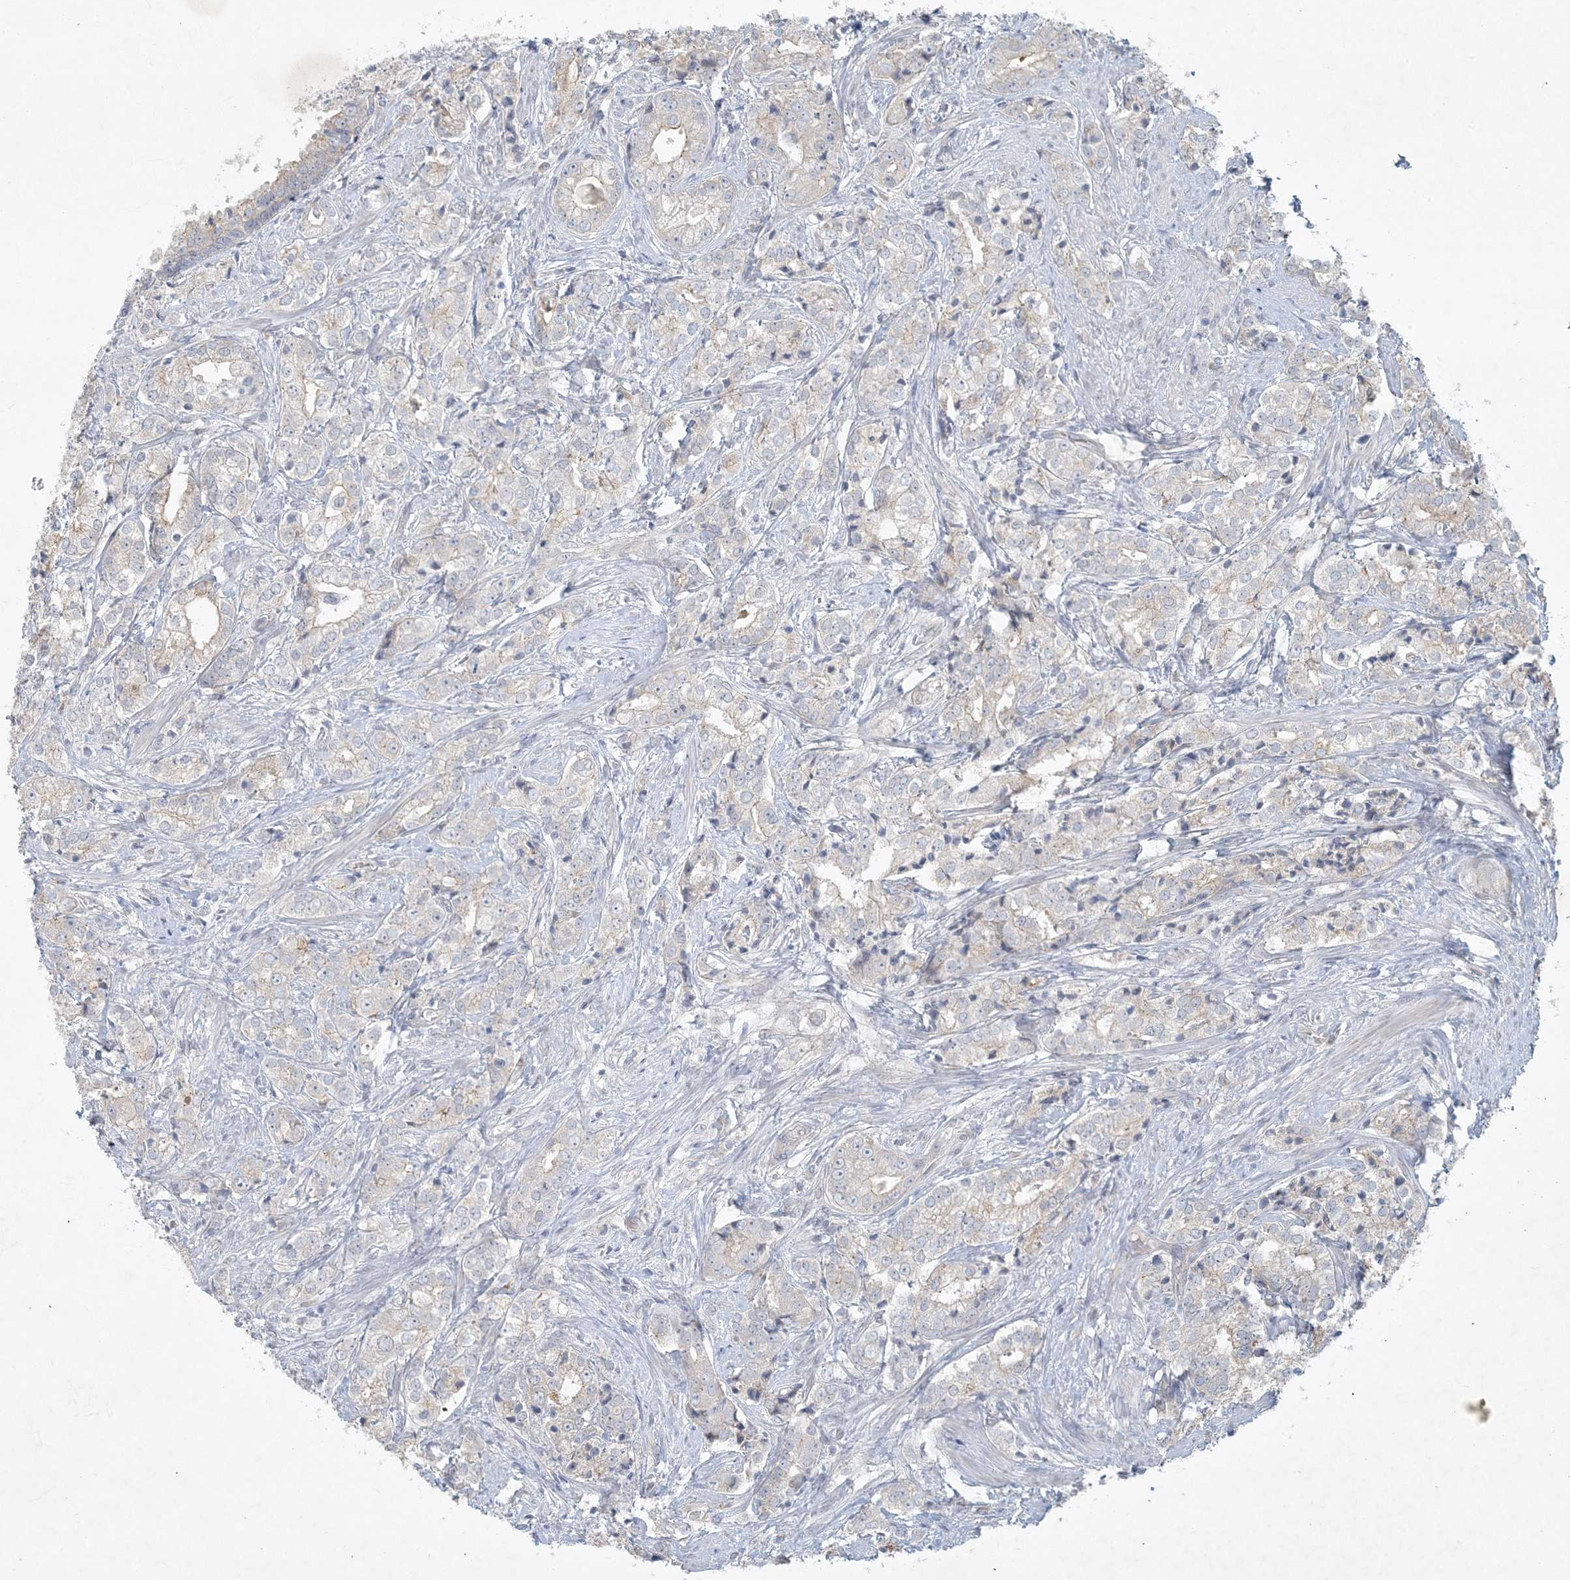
{"staining": {"intensity": "weak", "quantity": "<25%", "location": "cytoplasmic/membranous"}, "tissue": "prostate cancer", "cell_type": "Tumor cells", "image_type": "cancer", "snomed": [{"axis": "morphology", "description": "Adenocarcinoma, High grade"}, {"axis": "topography", "description": "Prostate"}], "caption": "This is an IHC image of prostate cancer (adenocarcinoma (high-grade)). There is no staining in tumor cells.", "gene": "BCORL1", "patient": {"sex": "male", "age": 69}}